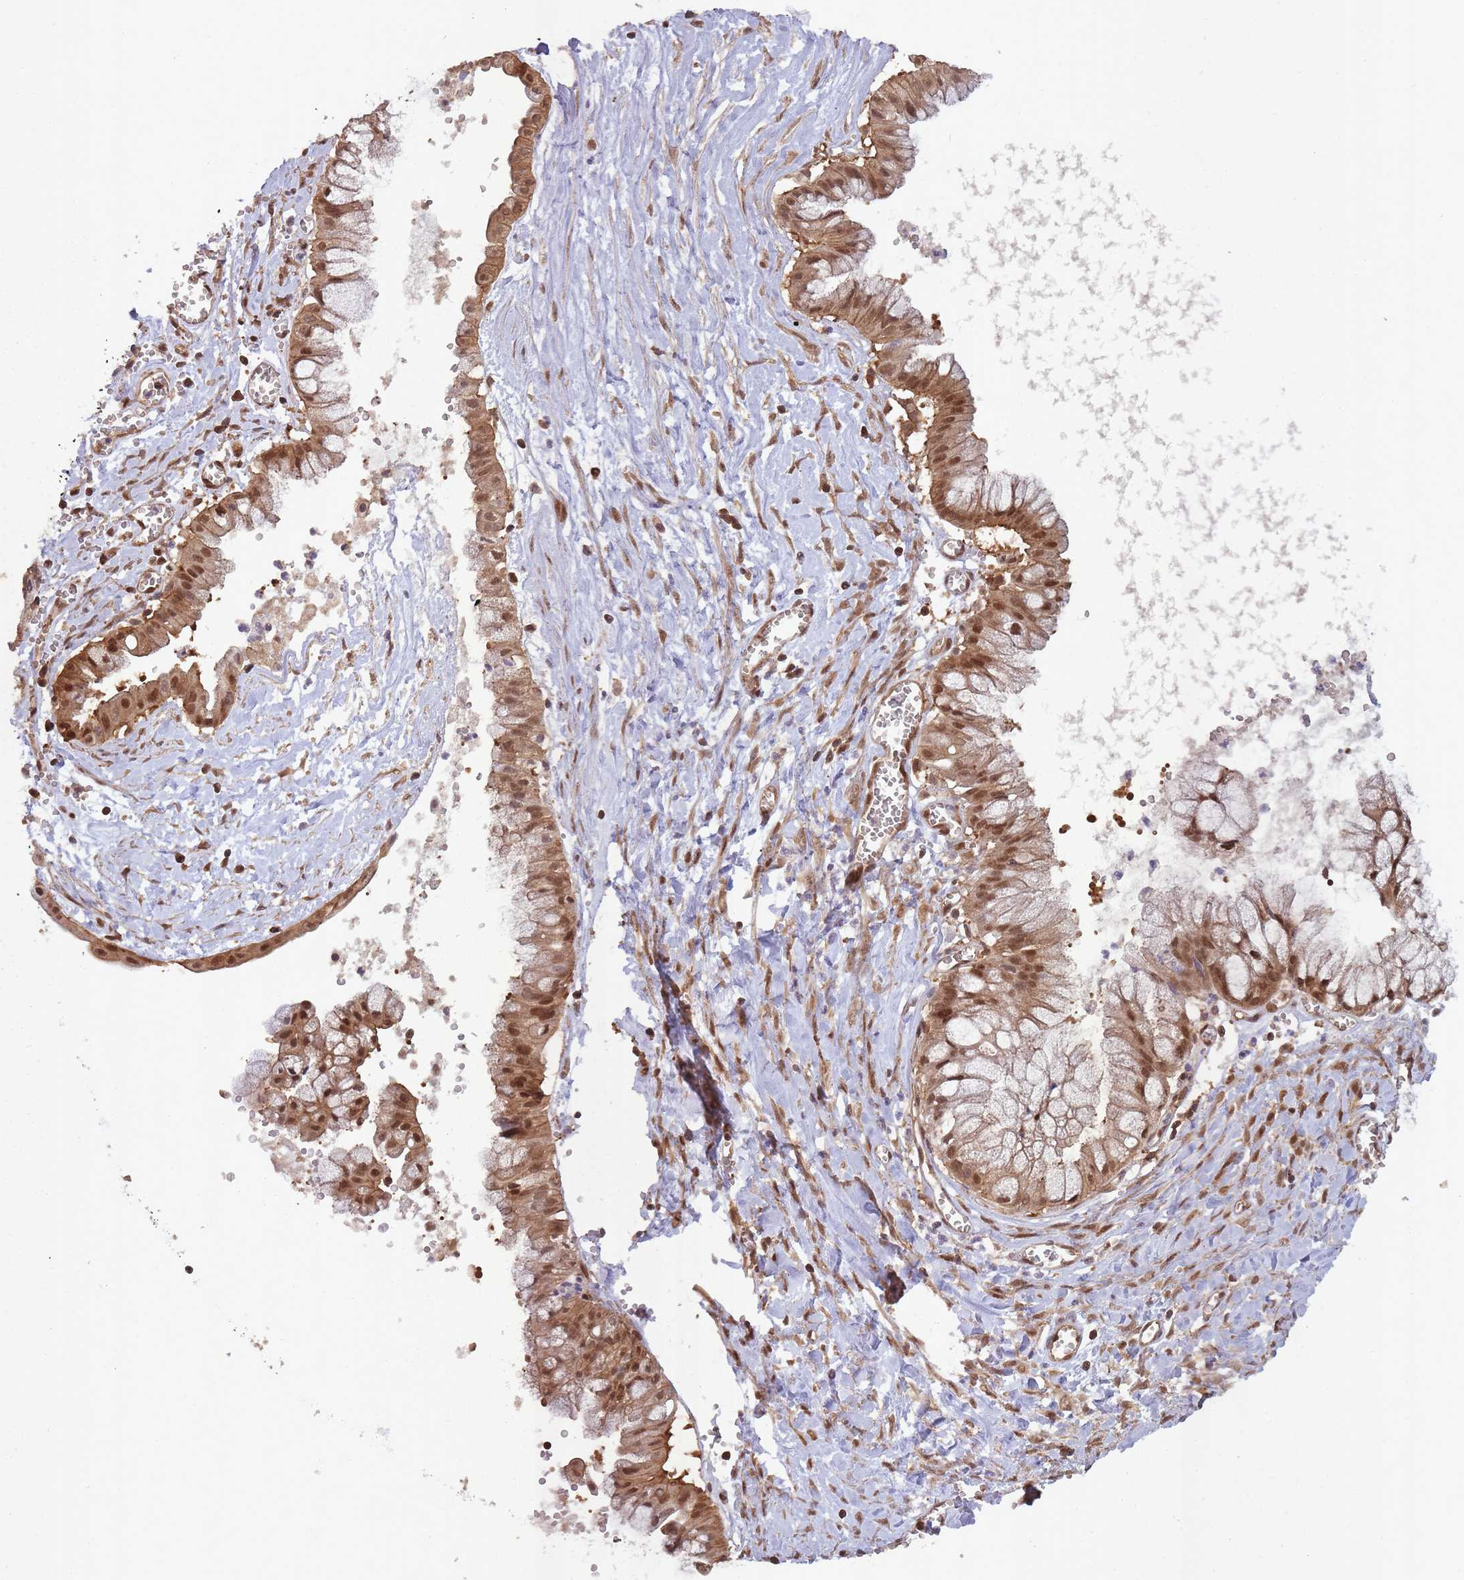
{"staining": {"intensity": "moderate", "quantity": ">75%", "location": "cytoplasmic/membranous,nuclear"}, "tissue": "ovarian cancer", "cell_type": "Tumor cells", "image_type": "cancer", "snomed": [{"axis": "morphology", "description": "Cystadenocarcinoma, mucinous, NOS"}, {"axis": "topography", "description": "Ovary"}], "caption": "IHC of mucinous cystadenocarcinoma (ovarian) shows medium levels of moderate cytoplasmic/membranous and nuclear expression in about >75% of tumor cells.", "gene": "PPP6R3", "patient": {"sex": "female", "age": 70}}